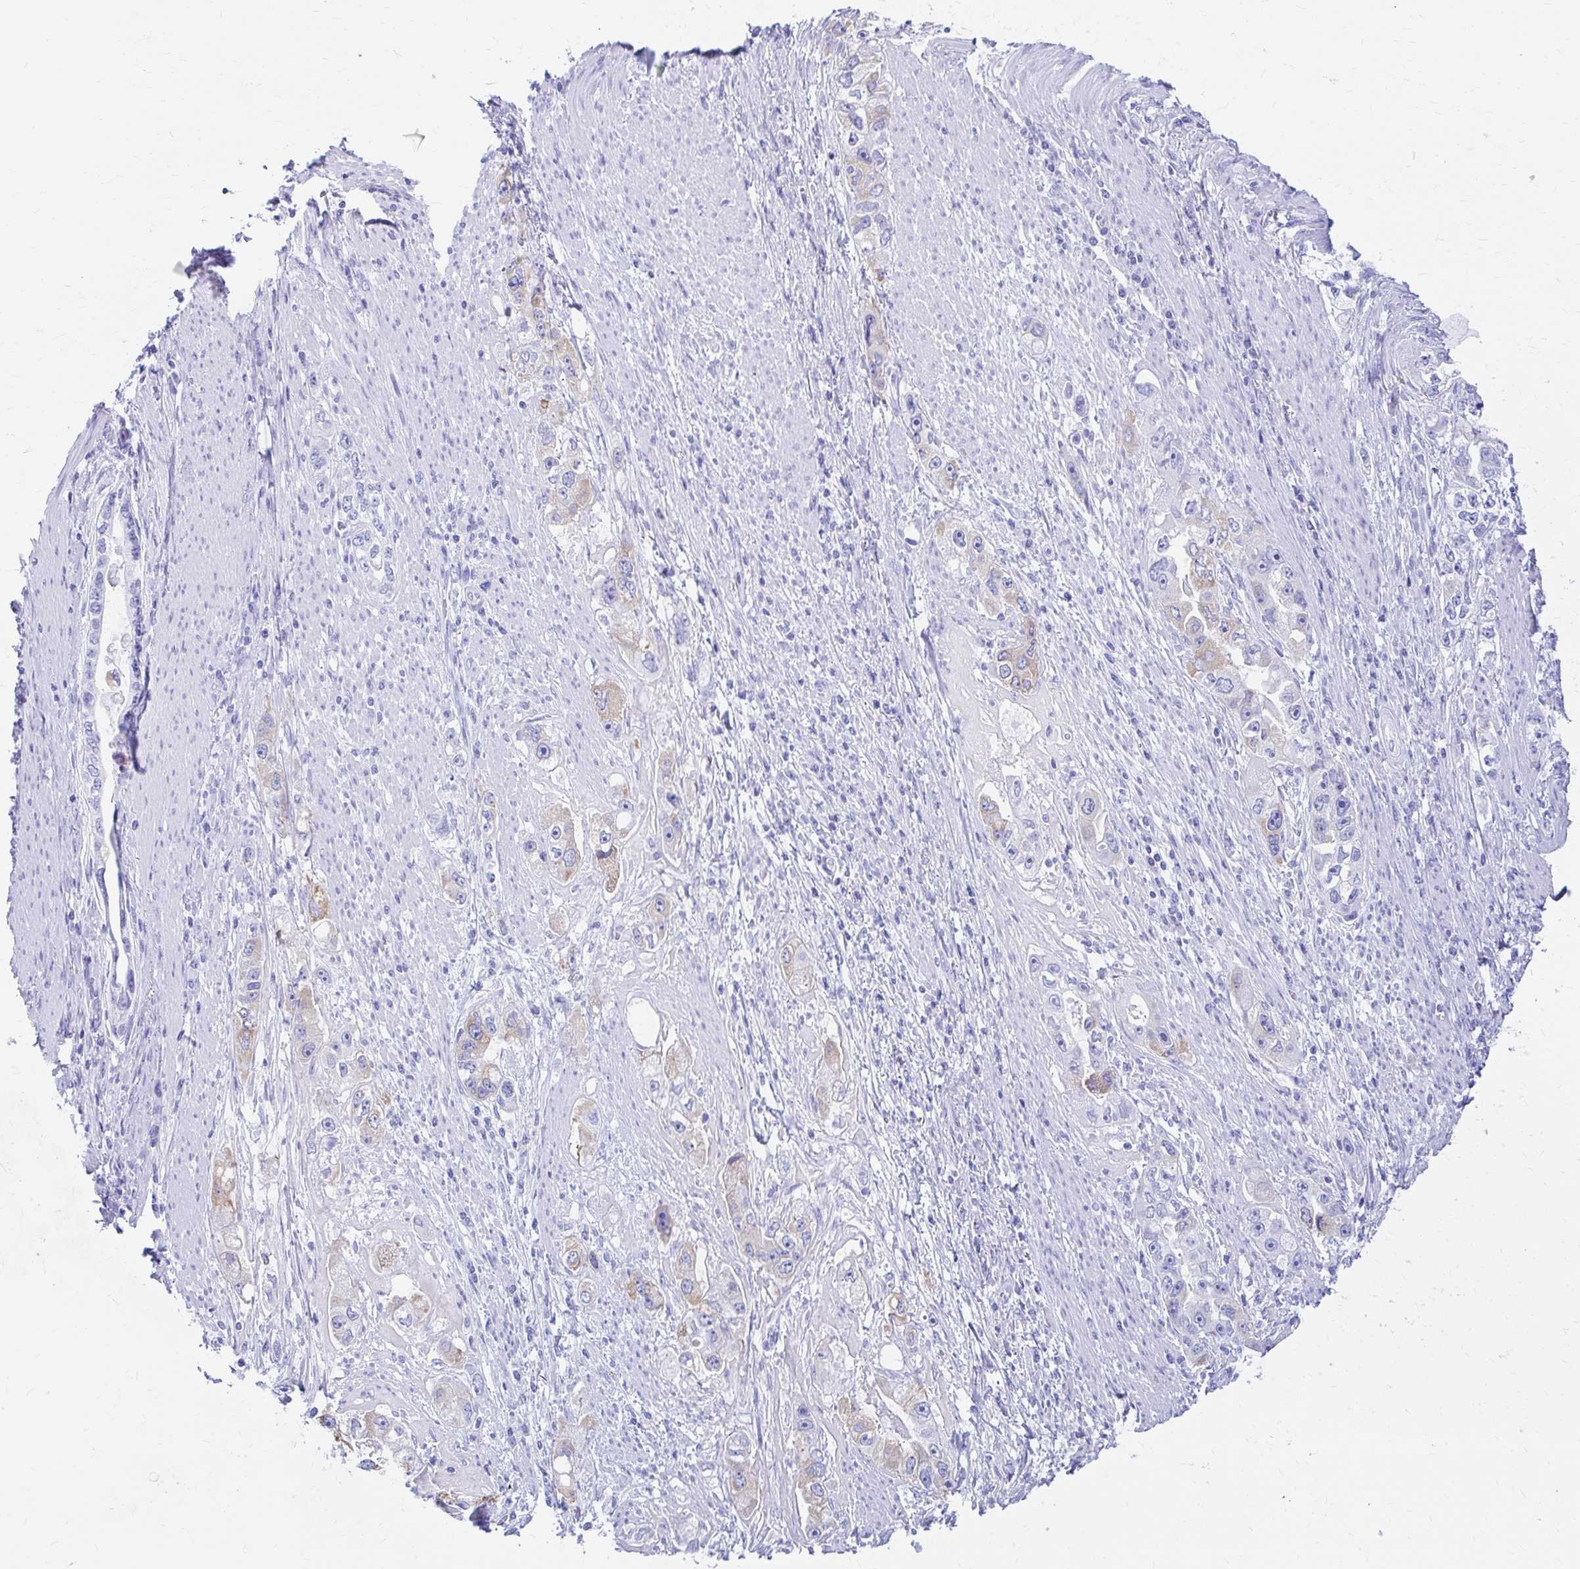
{"staining": {"intensity": "negative", "quantity": "none", "location": "none"}, "tissue": "stomach cancer", "cell_type": "Tumor cells", "image_type": "cancer", "snomed": [{"axis": "morphology", "description": "Adenocarcinoma, NOS"}, {"axis": "topography", "description": "Stomach, lower"}], "caption": "A photomicrograph of stomach adenocarcinoma stained for a protein exhibits no brown staining in tumor cells.", "gene": "NSG2", "patient": {"sex": "female", "age": 93}}